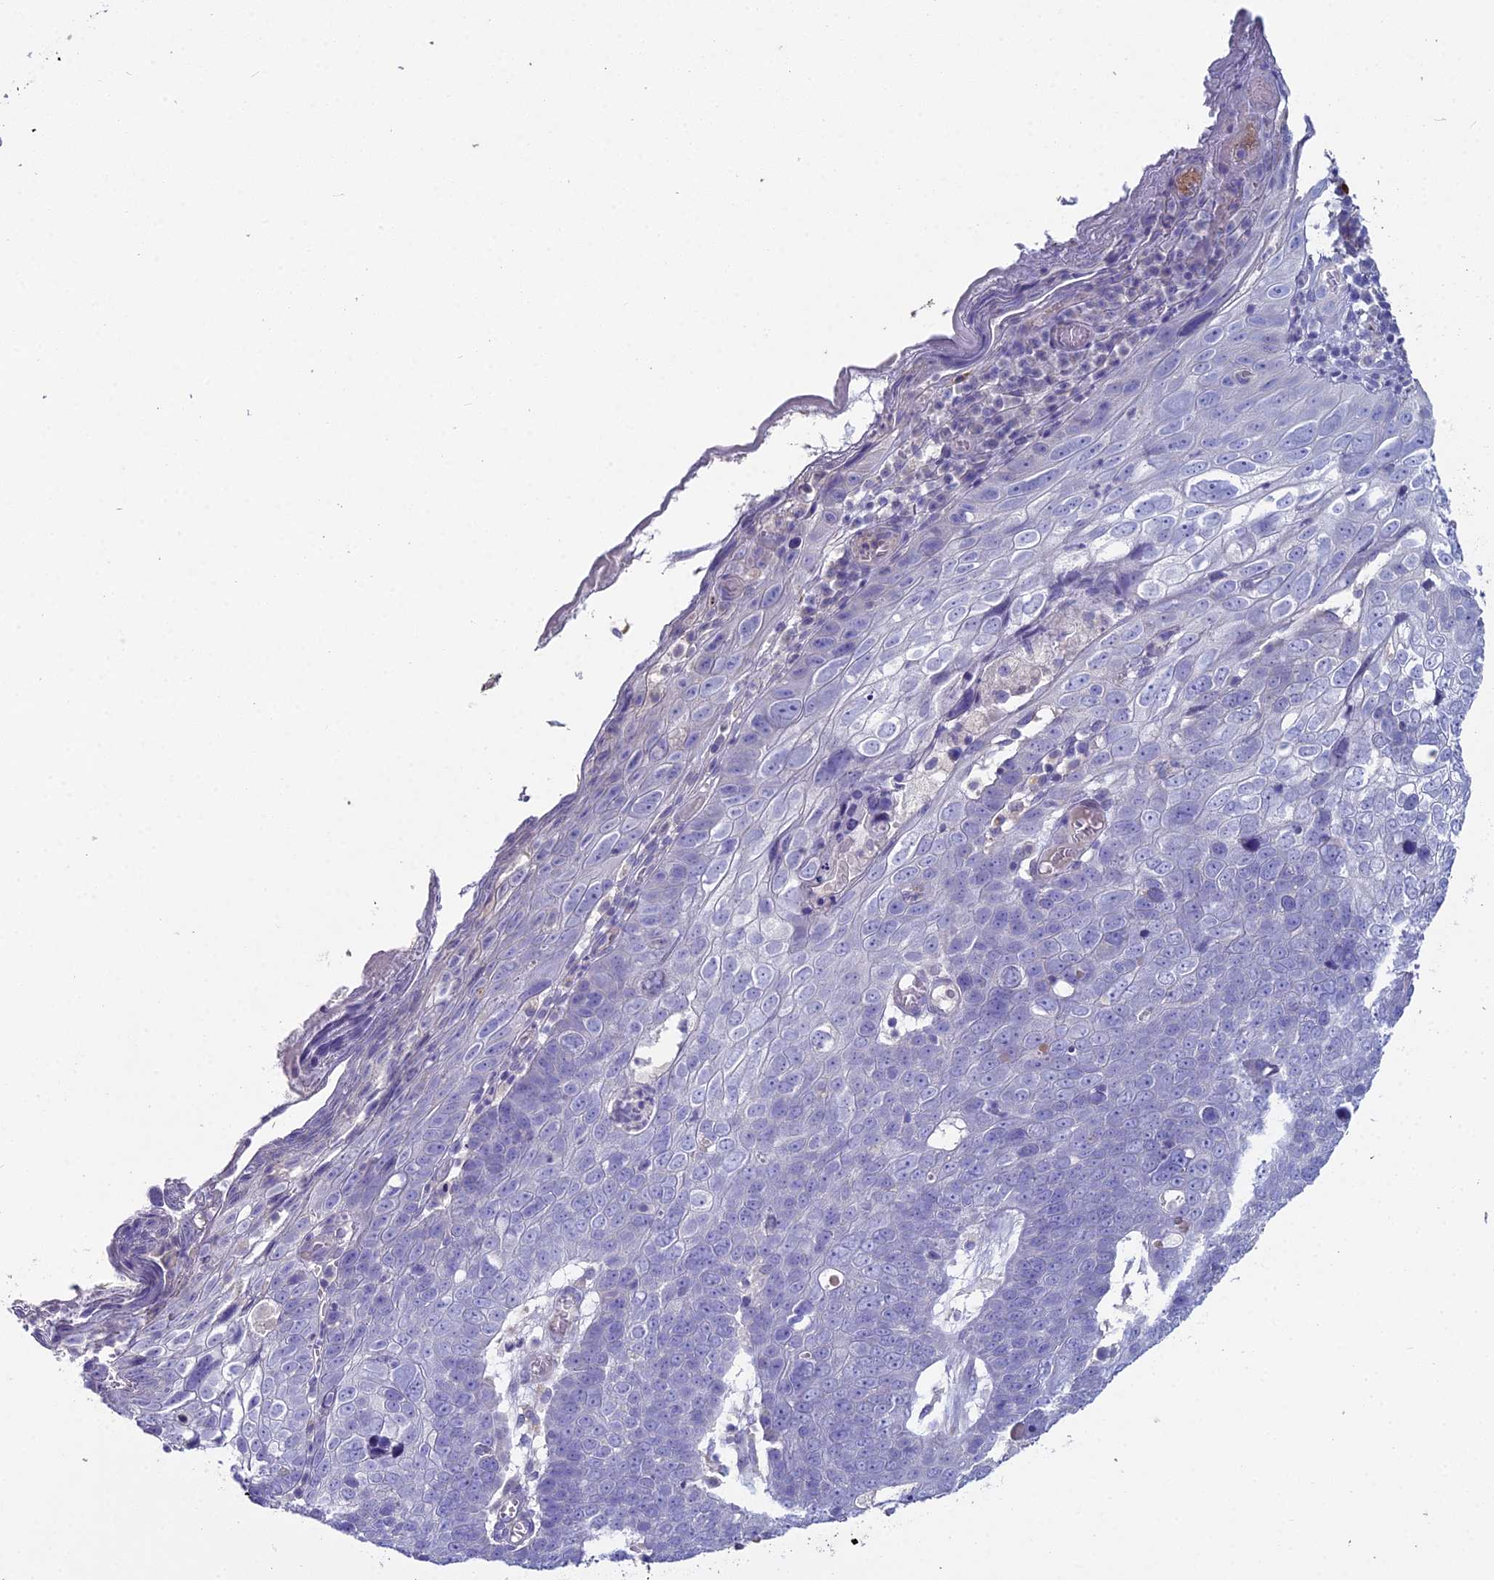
{"staining": {"intensity": "negative", "quantity": "none", "location": "none"}, "tissue": "skin cancer", "cell_type": "Tumor cells", "image_type": "cancer", "snomed": [{"axis": "morphology", "description": "Squamous cell carcinoma, NOS"}, {"axis": "topography", "description": "Skin"}], "caption": "IHC histopathology image of neoplastic tissue: skin cancer (squamous cell carcinoma) stained with DAB shows no significant protein expression in tumor cells.", "gene": "NCAM1", "patient": {"sex": "male", "age": 71}}